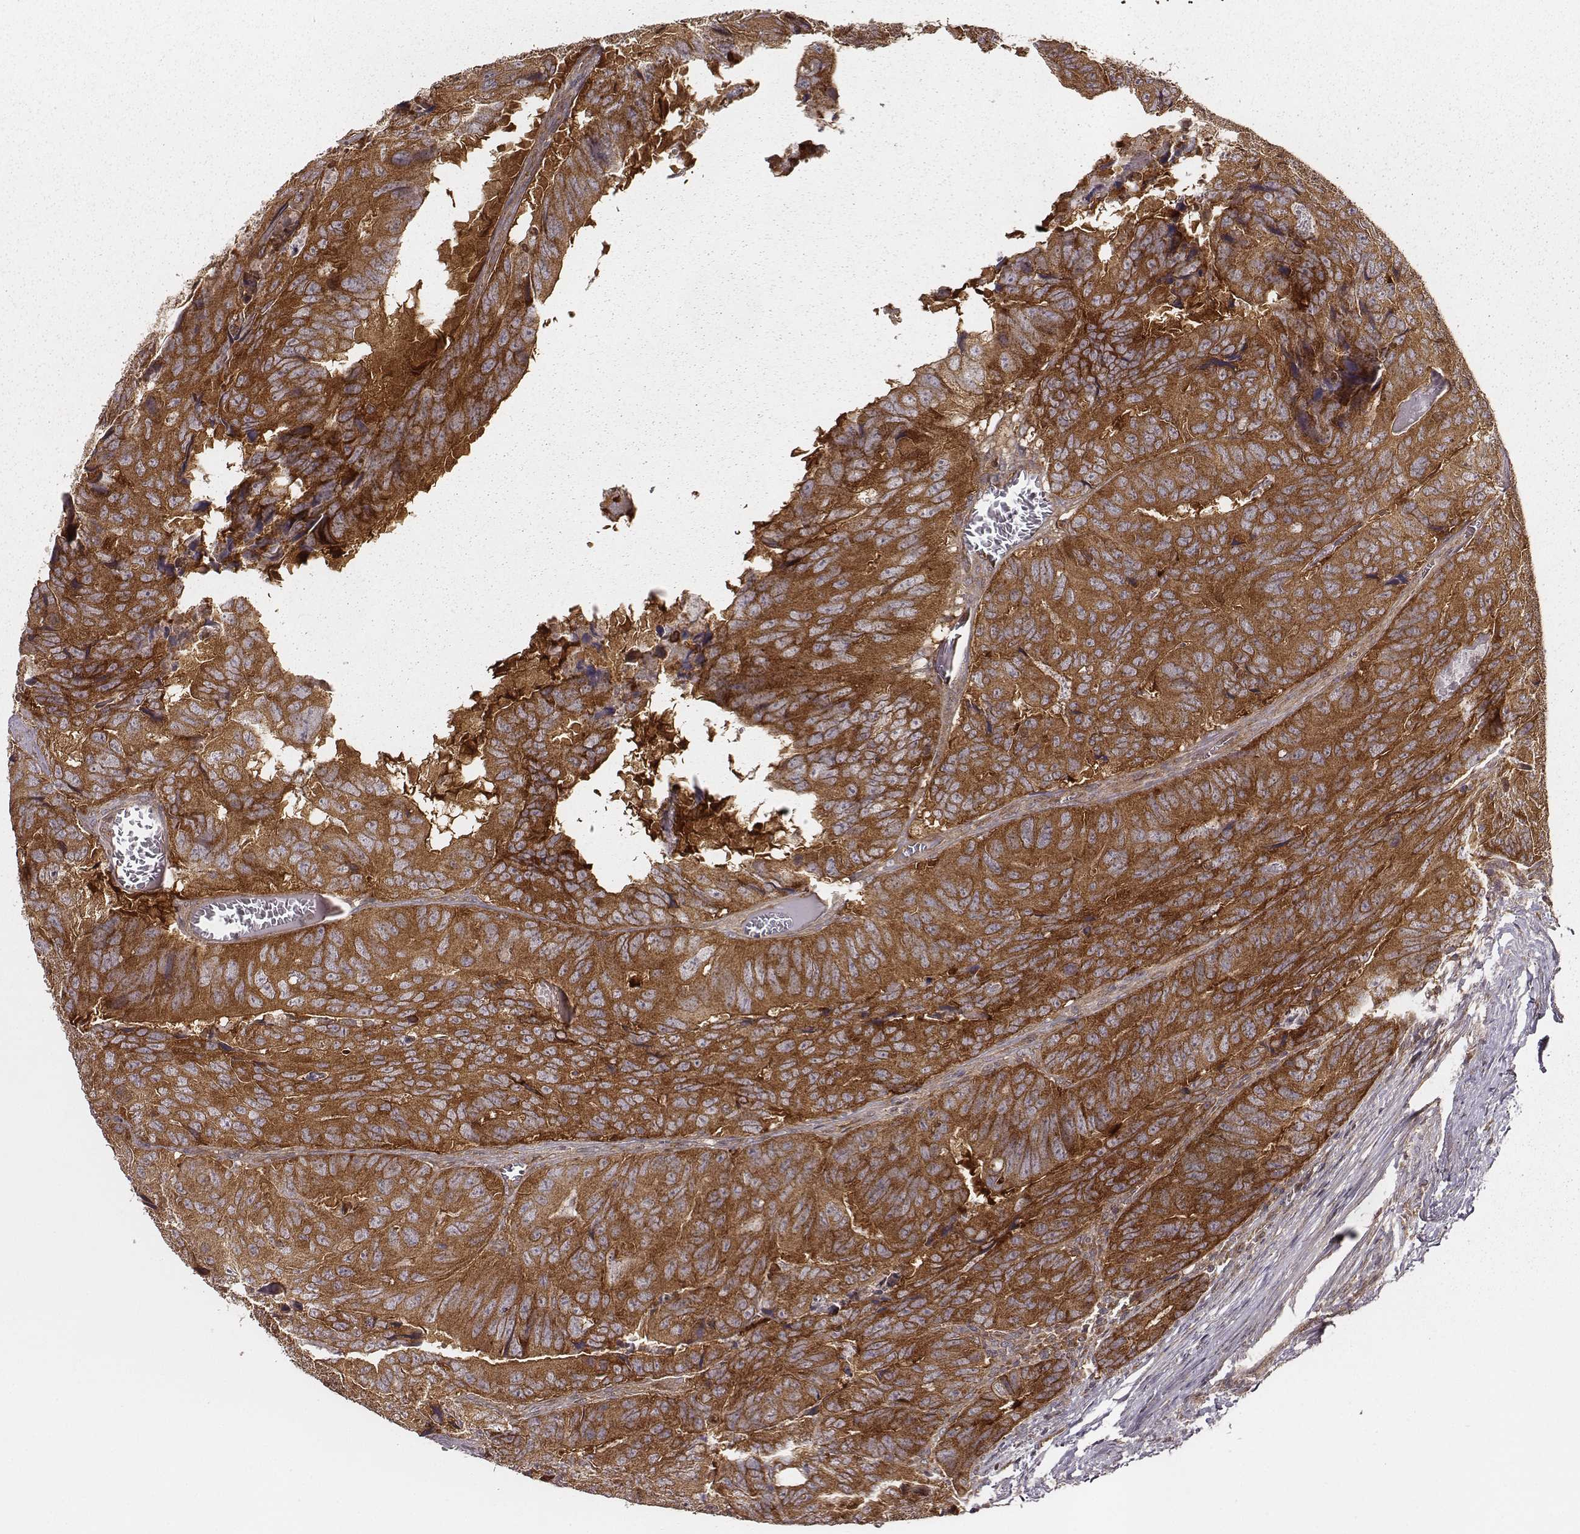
{"staining": {"intensity": "strong", "quantity": ">75%", "location": "cytoplasmic/membranous"}, "tissue": "colorectal cancer", "cell_type": "Tumor cells", "image_type": "cancer", "snomed": [{"axis": "morphology", "description": "Adenocarcinoma, NOS"}, {"axis": "topography", "description": "Colon"}], "caption": "This is an image of immunohistochemistry (IHC) staining of adenocarcinoma (colorectal), which shows strong positivity in the cytoplasmic/membranous of tumor cells.", "gene": "VPS26A", "patient": {"sex": "male", "age": 79}}